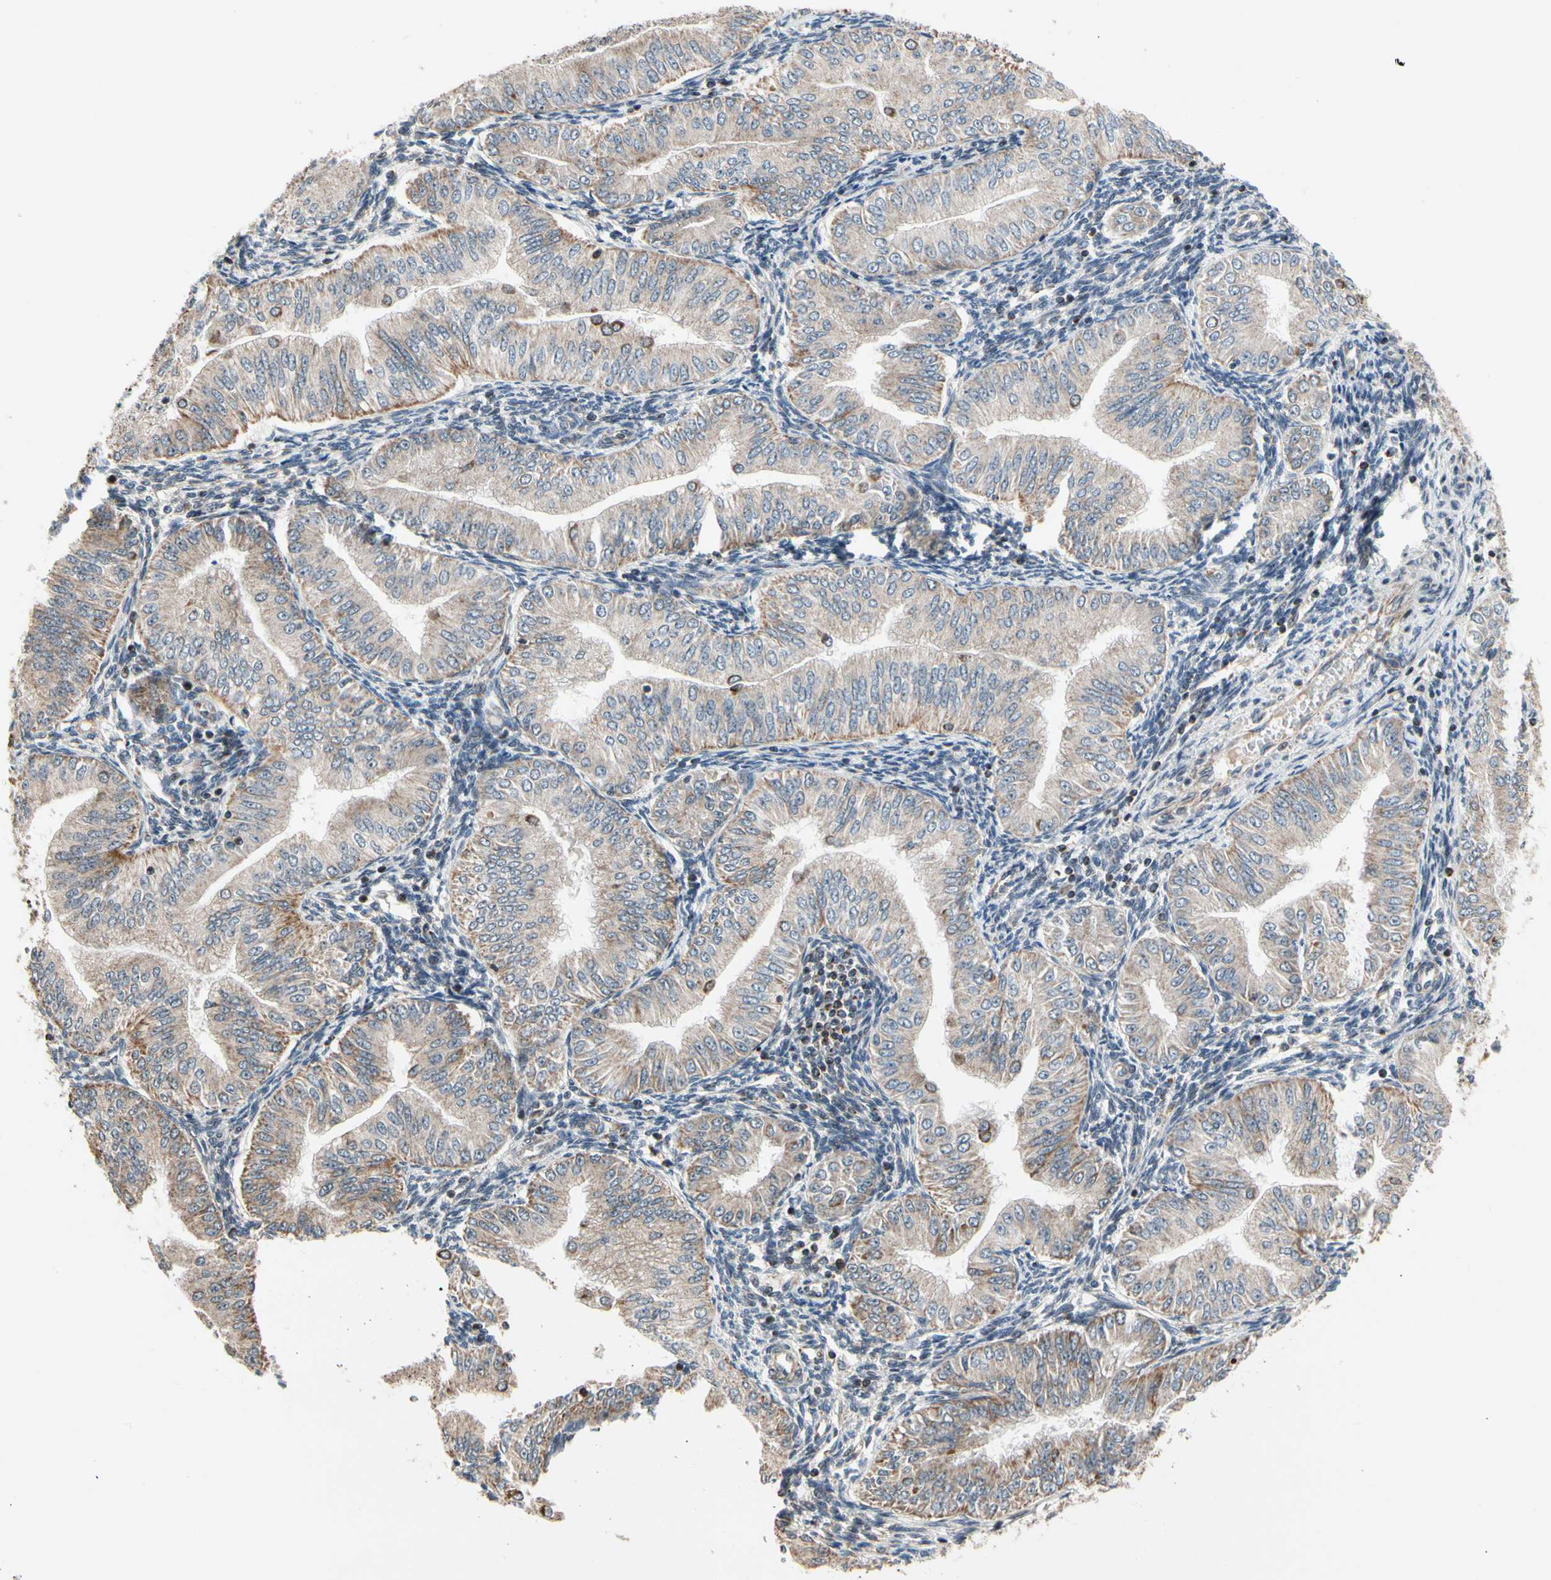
{"staining": {"intensity": "weak", "quantity": ">75%", "location": "cytoplasmic/membranous"}, "tissue": "endometrial cancer", "cell_type": "Tumor cells", "image_type": "cancer", "snomed": [{"axis": "morphology", "description": "Normal tissue, NOS"}, {"axis": "morphology", "description": "Adenocarcinoma, NOS"}, {"axis": "topography", "description": "Endometrium"}], "caption": "Immunohistochemistry of human endometrial cancer (adenocarcinoma) demonstrates low levels of weak cytoplasmic/membranous expression in approximately >75% of tumor cells. The protein of interest is shown in brown color, while the nuclei are stained blue.", "gene": "KHDC4", "patient": {"sex": "female", "age": 53}}